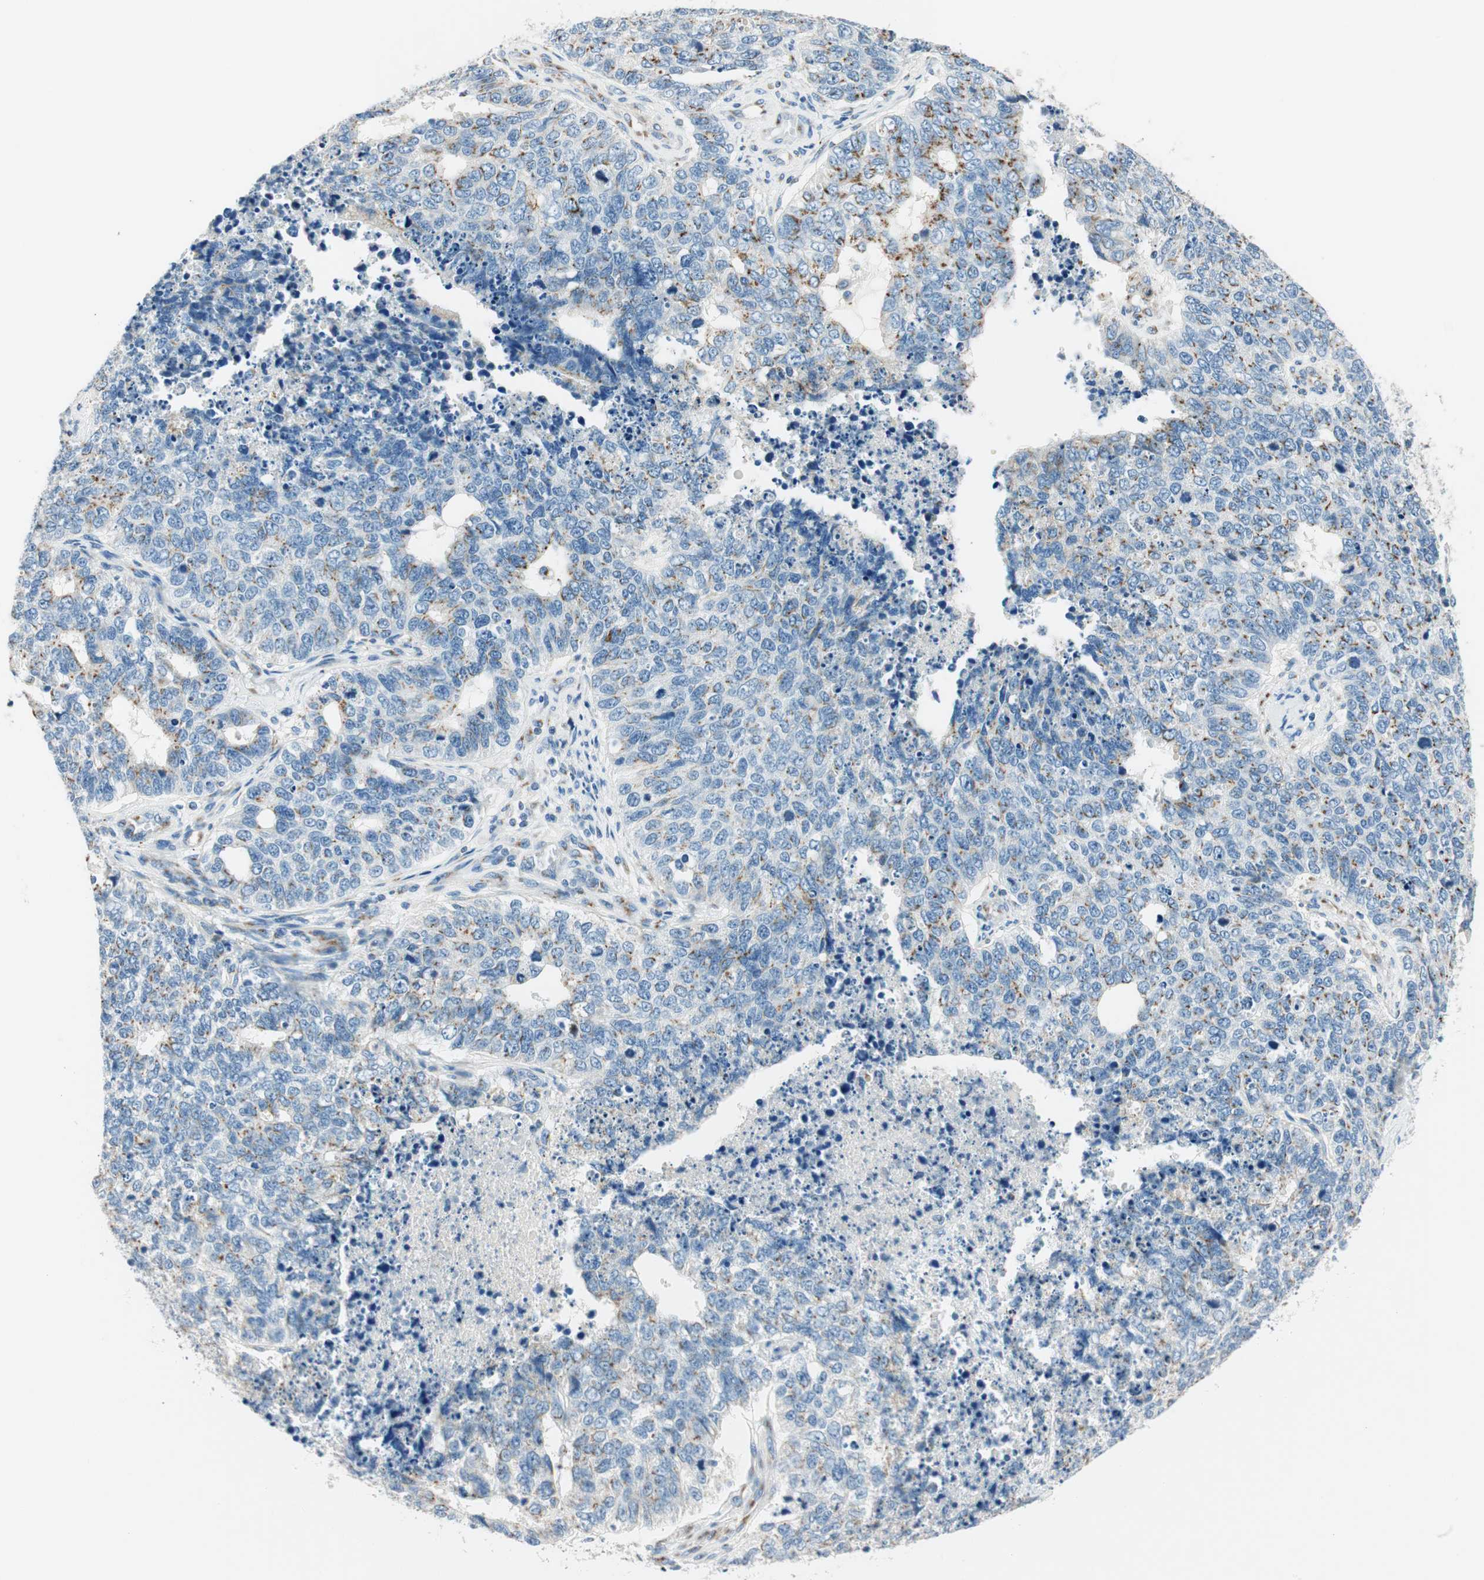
{"staining": {"intensity": "moderate", "quantity": "25%-75%", "location": "cytoplasmic/membranous"}, "tissue": "cervical cancer", "cell_type": "Tumor cells", "image_type": "cancer", "snomed": [{"axis": "morphology", "description": "Squamous cell carcinoma, NOS"}, {"axis": "topography", "description": "Cervix"}], "caption": "IHC histopathology image of cervical cancer stained for a protein (brown), which displays medium levels of moderate cytoplasmic/membranous expression in approximately 25%-75% of tumor cells.", "gene": "TMF1", "patient": {"sex": "female", "age": 63}}